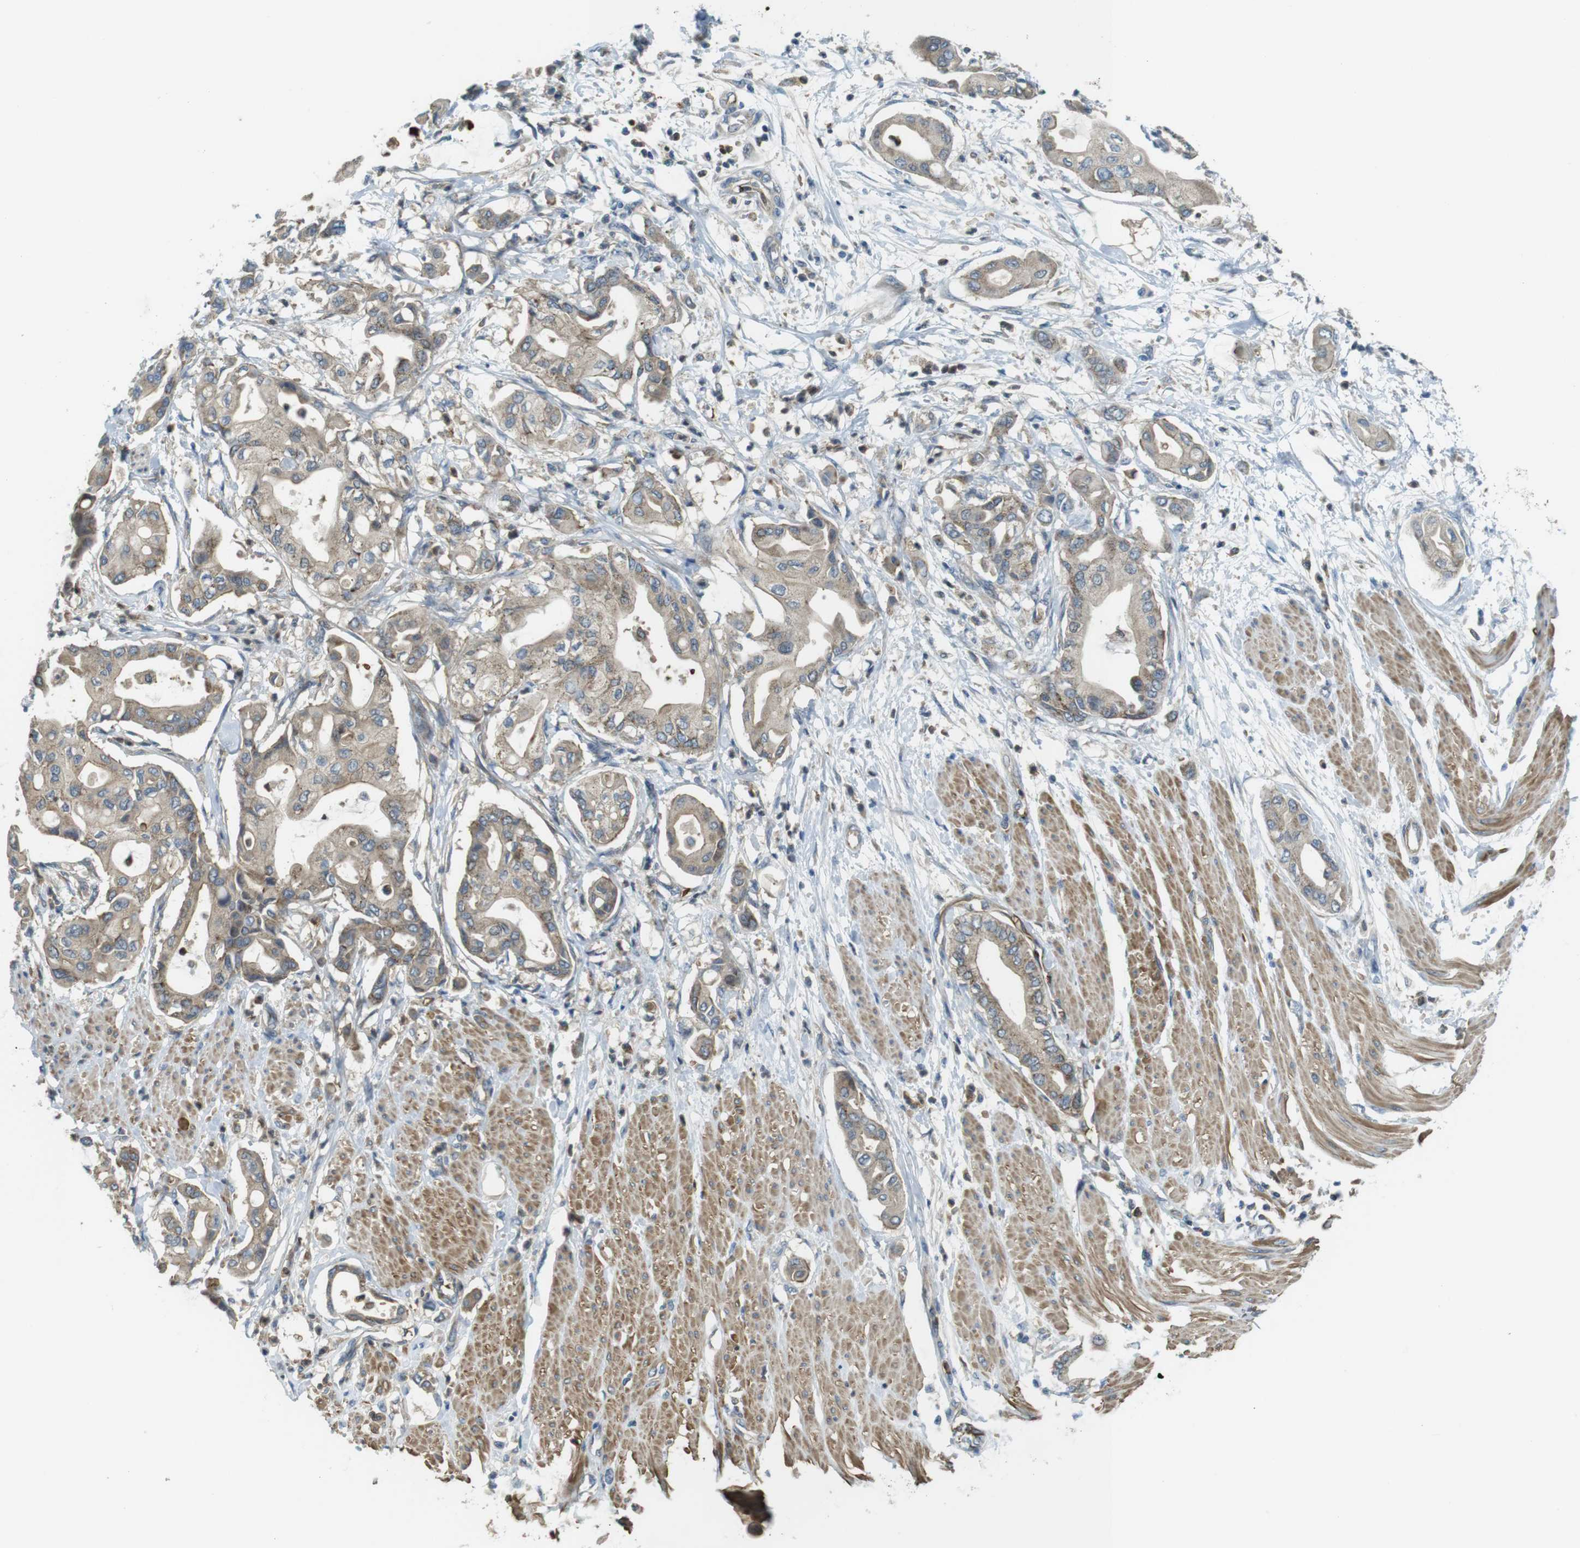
{"staining": {"intensity": "weak", "quantity": ">75%", "location": "cytoplasmic/membranous"}, "tissue": "pancreatic cancer", "cell_type": "Tumor cells", "image_type": "cancer", "snomed": [{"axis": "morphology", "description": "Adenocarcinoma, NOS"}, {"axis": "morphology", "description": "Adenocarcinoma, metastatic, NOS"}, {"axis": "topography", "description": "Lymph node"}, {"axis": "topography", "description": "Pancreas"}, {"axis": "topography", "description": "Duodenum"}], "caption": "Protein staining of metastatic adenocarcinoma (pancreatic) tissue shows weak cytoplasmic/membranous positivity in about >75% of tumor cells. The staining is performed using DAB brown chromogen to label protein expression. The nuclei are counter-stained blue using hematoxylin.", "gene": "LRRC3B", "patient": {"sex": "female", "age": 64}}